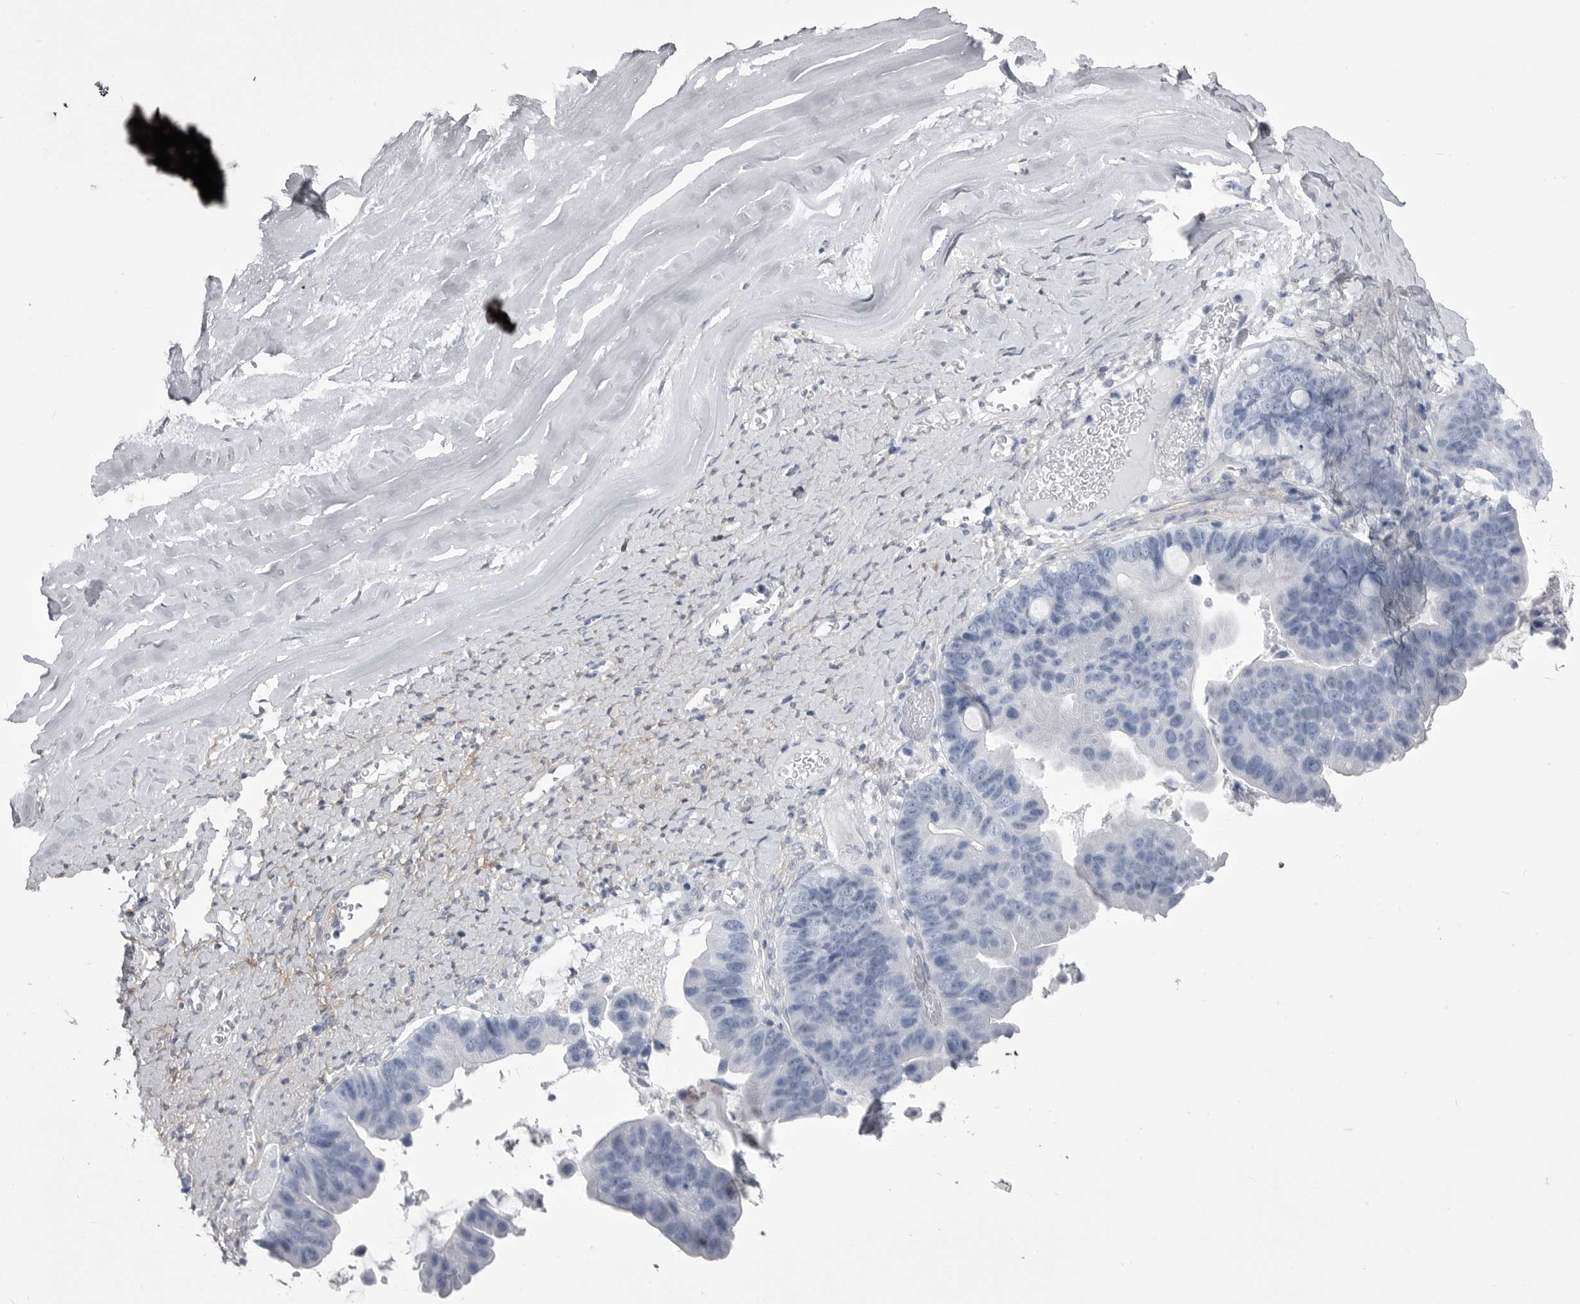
{"staining": {"intensity": "negative", "quantity": "none", "location": "none"}, "tissue": "ovarian cancer", "cell_type": "Tumor cells", "image_type": "cancer", "snomed": [{"axis": "morphology", "description": "Cystadenocarcinoma, mucinous, NOS"}, {"axis": "topography", "description": "Ovary"}], "caption": "Tumor cells are negative for protein expression in human mucinous cystadenocarcinoma (ovarian).", "gene": "ANK2", "patient": {"sex": "female", "age": 61}}